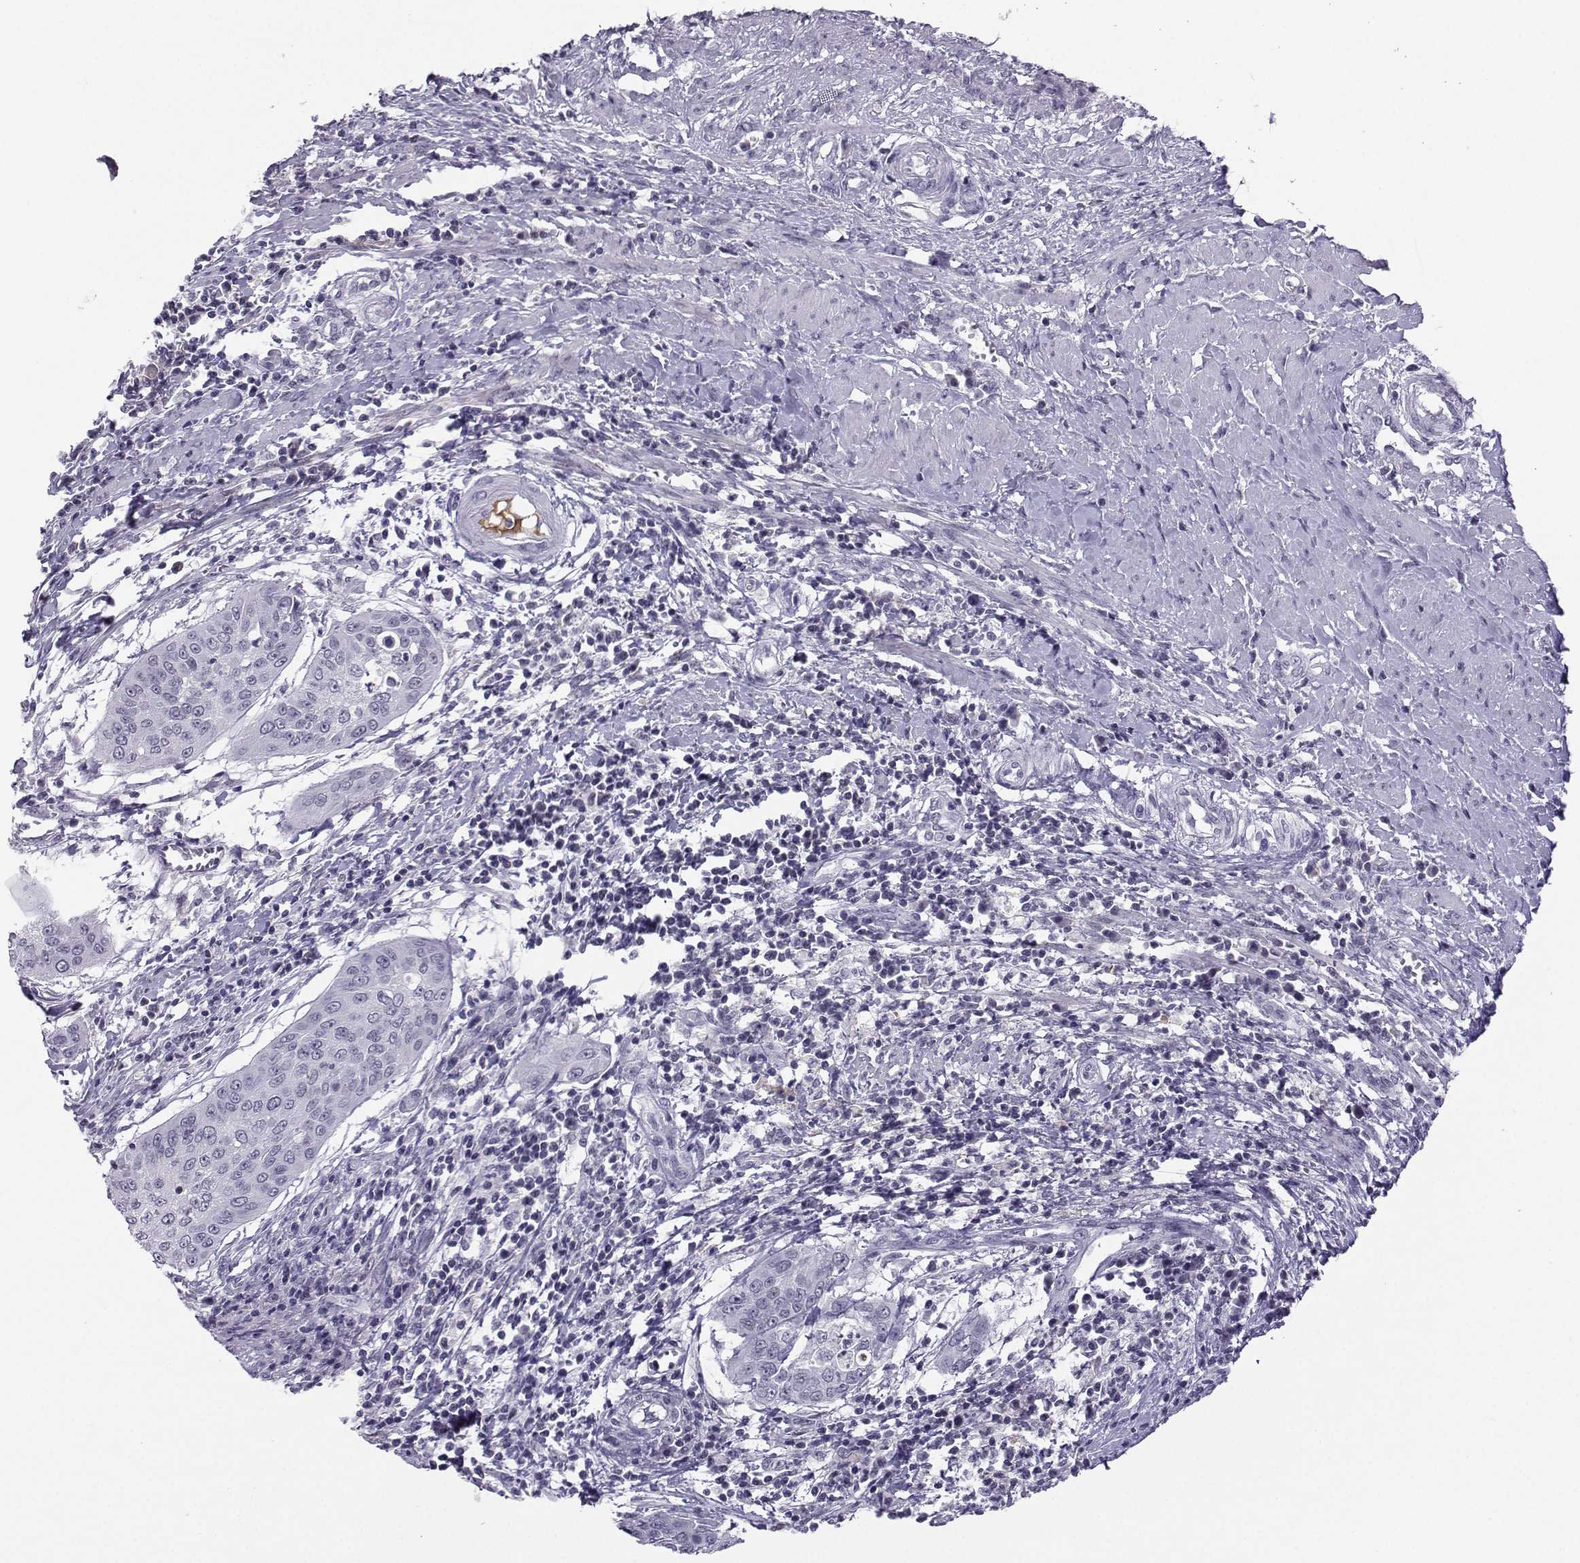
{"staining": {"intensity": "negative", "quantity": "none", "location": "none"}, "tissue": "cervical cancer", "cell_type": "Tumor cells", "image_type": "cancer", "snomed": [{"axis": "morphology", "description": "Squamous cell carcinoma, NOS"}, {"axis": "topography", "description": "Cervix"}], "caption": "The immunohistochemistry photomicrograph has no significant staining in tumor cells of cervical cancer tissue.", "gene": "LHX1", "patient": {"sex": "female", "age": 39}}